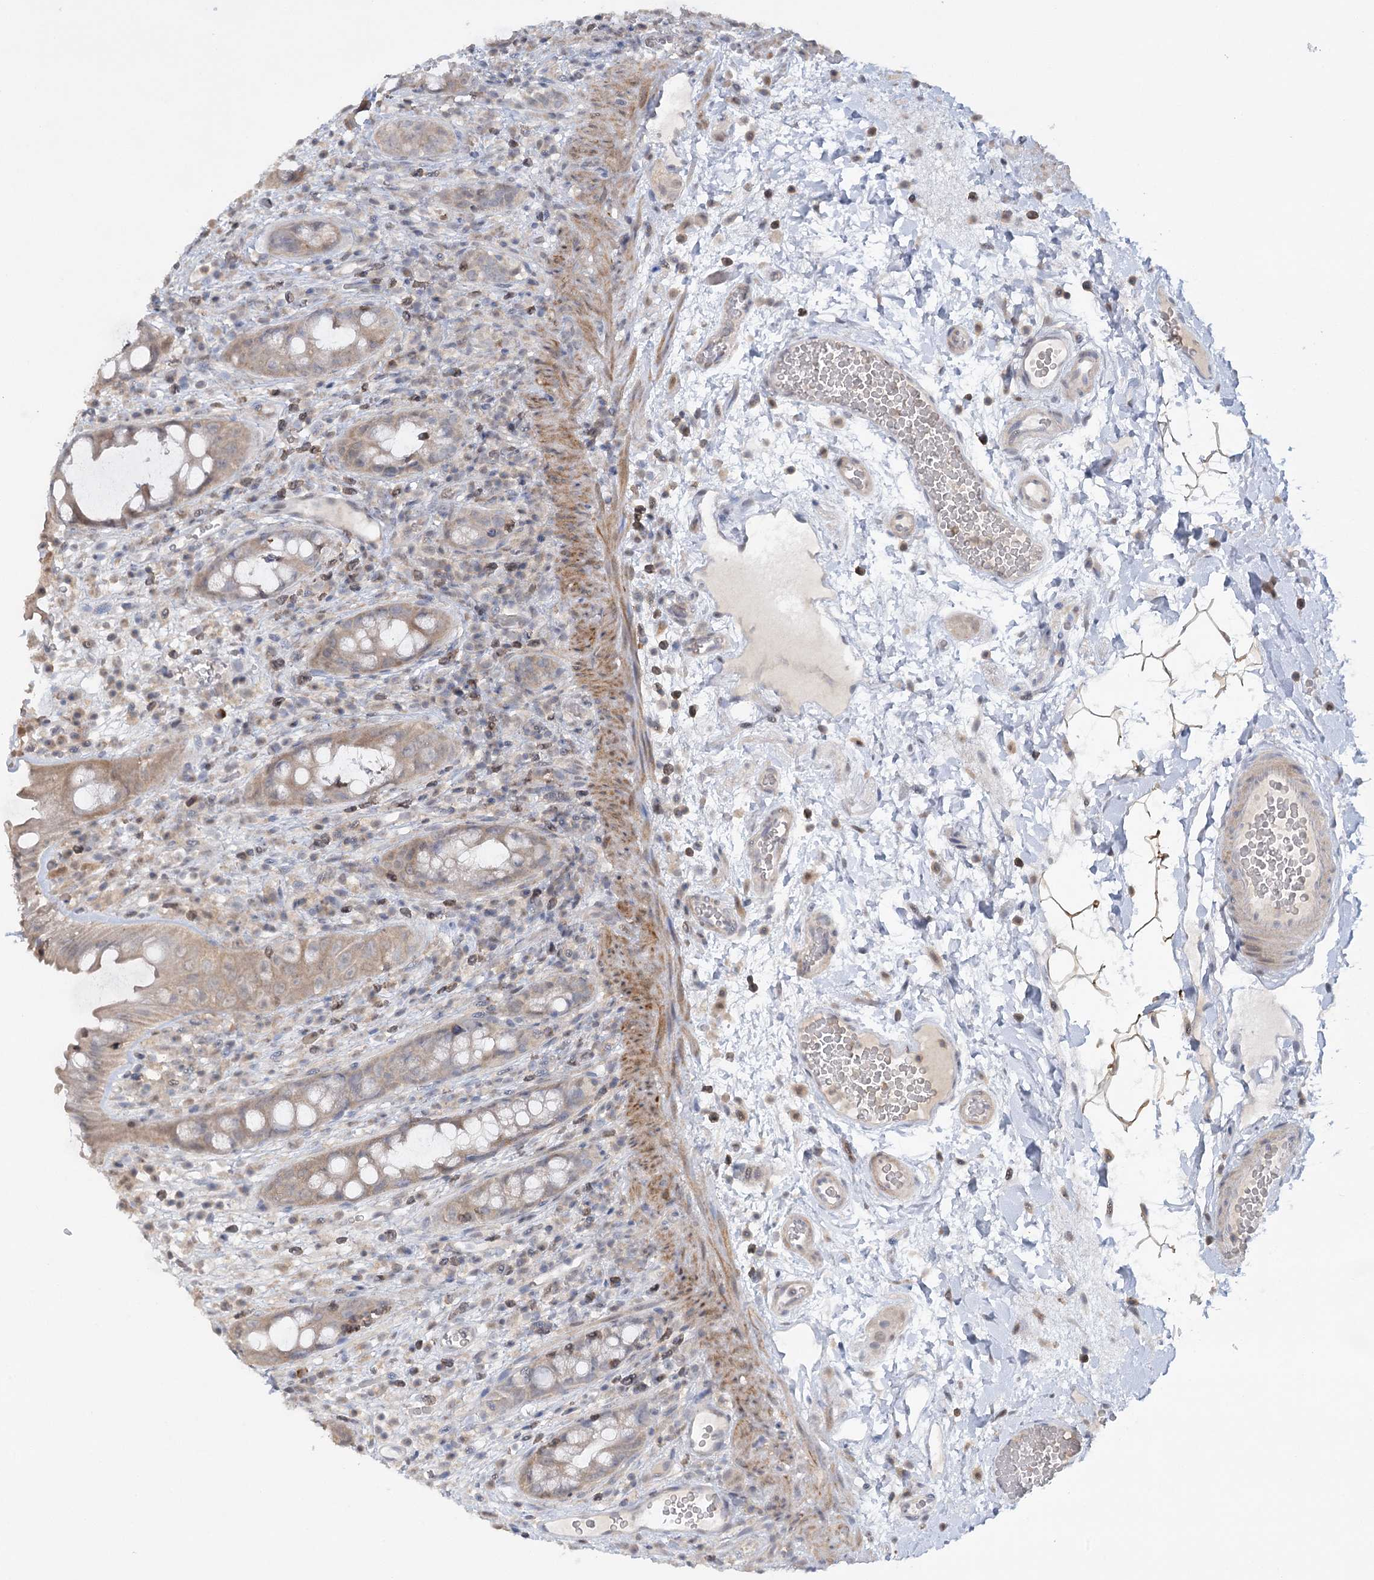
{"staining": {"intensity": "weak", "quantity": "25%-75%", "location": "cytoplasmic/membranous"}, "tissue": "rectum", "cell_type": "Glandular cells", "image_type": "normal", "snomed": [{"axis": "morphology", "description": "Normal tissue, NOS"}, {"axis": "topography", "description": "Rectum"}], "caption": "A high-resolution micrograph shows immunohistochemistry staining of unremarkable rectum, which exhibits weak cytoplasmic/membranous positivity in about 25%-75% of glandular cells.", "gene": "TRAF3IP1", "patient": {"sex": "female", "age": 57}}